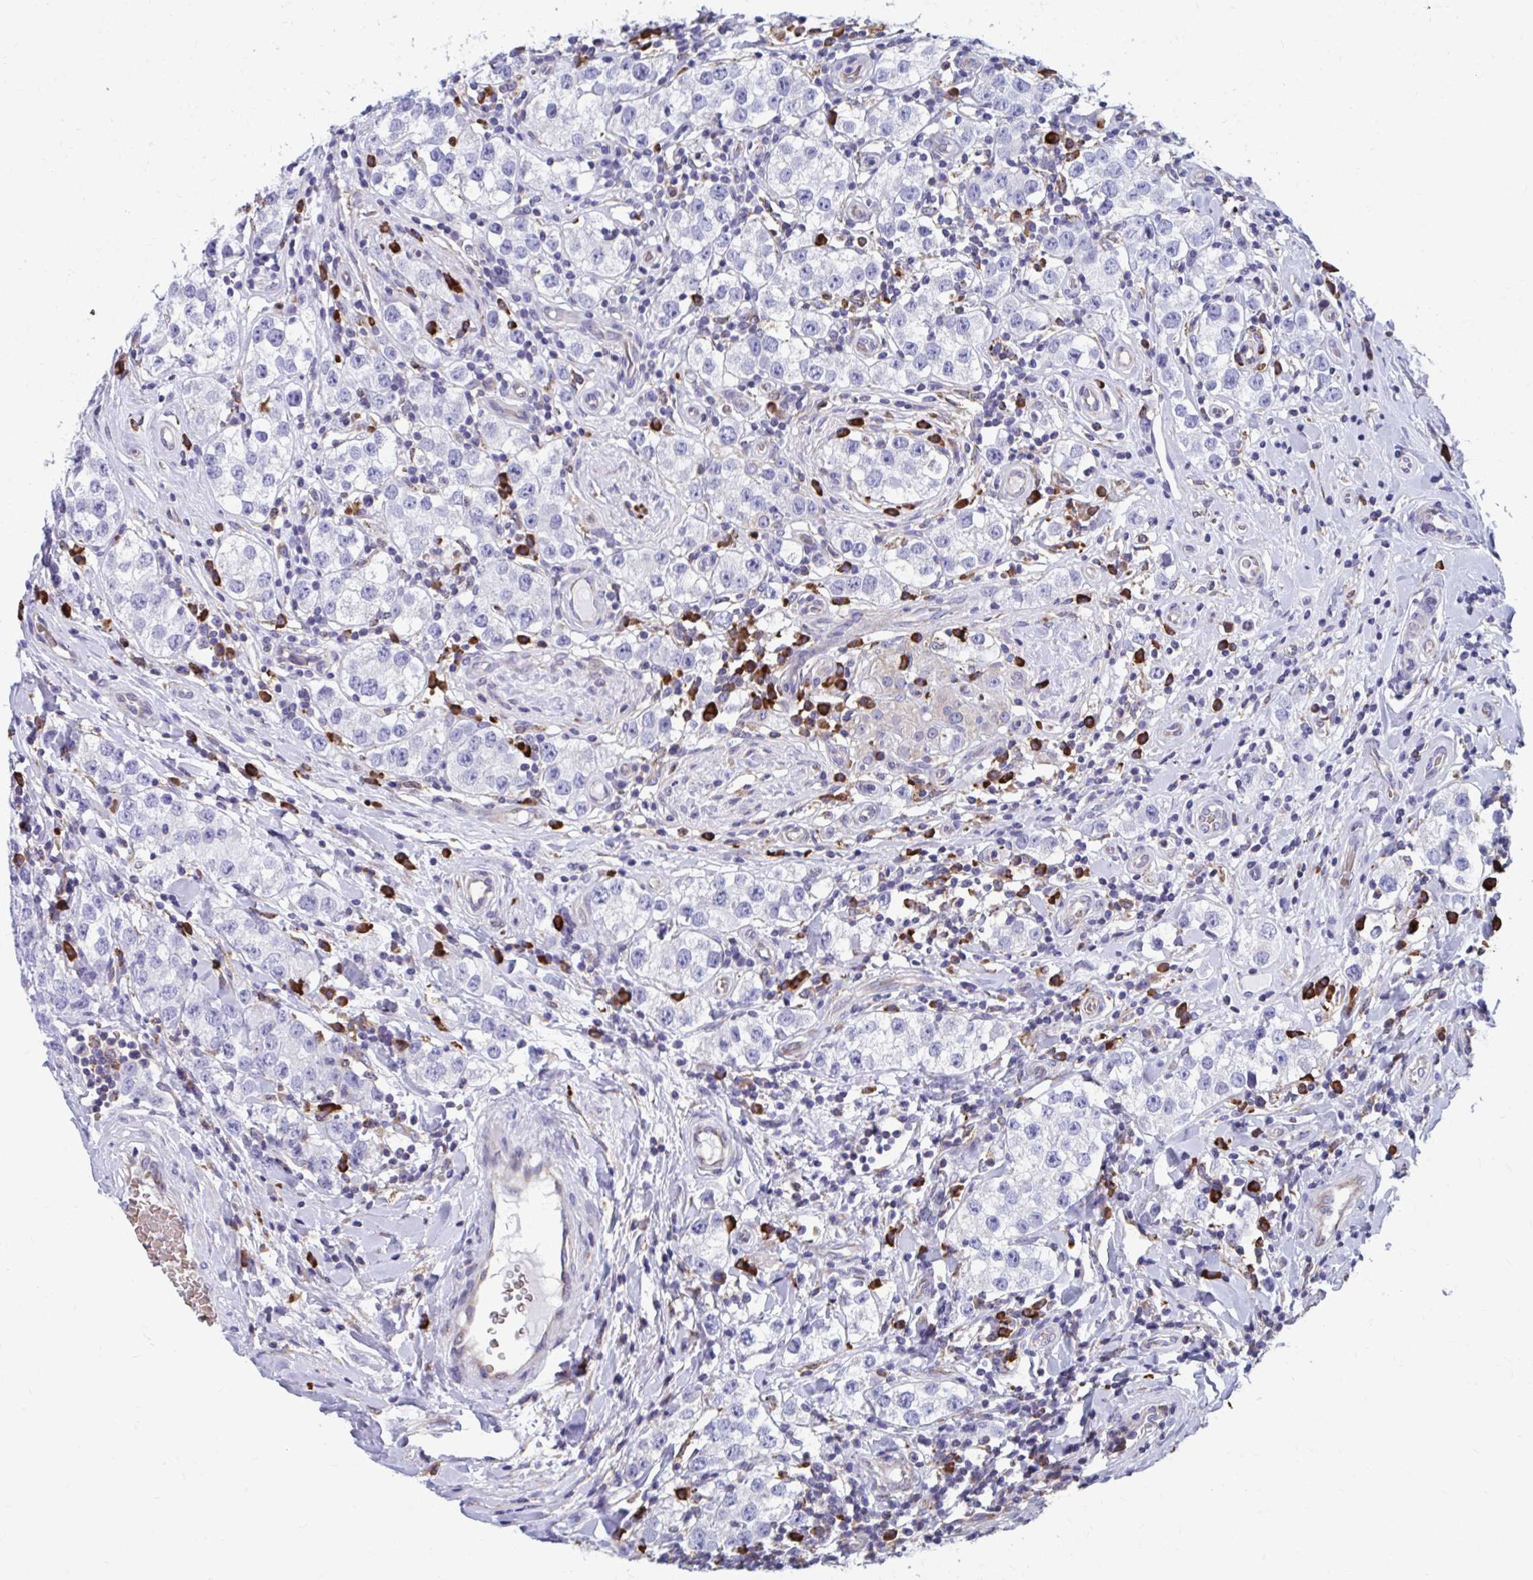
{"staining": {"intensity": "negative", "quantity": "none", "location": "none"}, "tissue": "testis cancer", "cell_type": "Tumor cells", "image_type": "cancer", "snomed": [{"axis": "morphology", "description": "Seminoma, NOS"}, {"axis": "topography", "description": "Testis"}], "caption": "Tumor cells are negative for brown protein staining in seminoma (testis).", "gene": "FKBP2", "patient": {"sex": "male", "age": 34}}